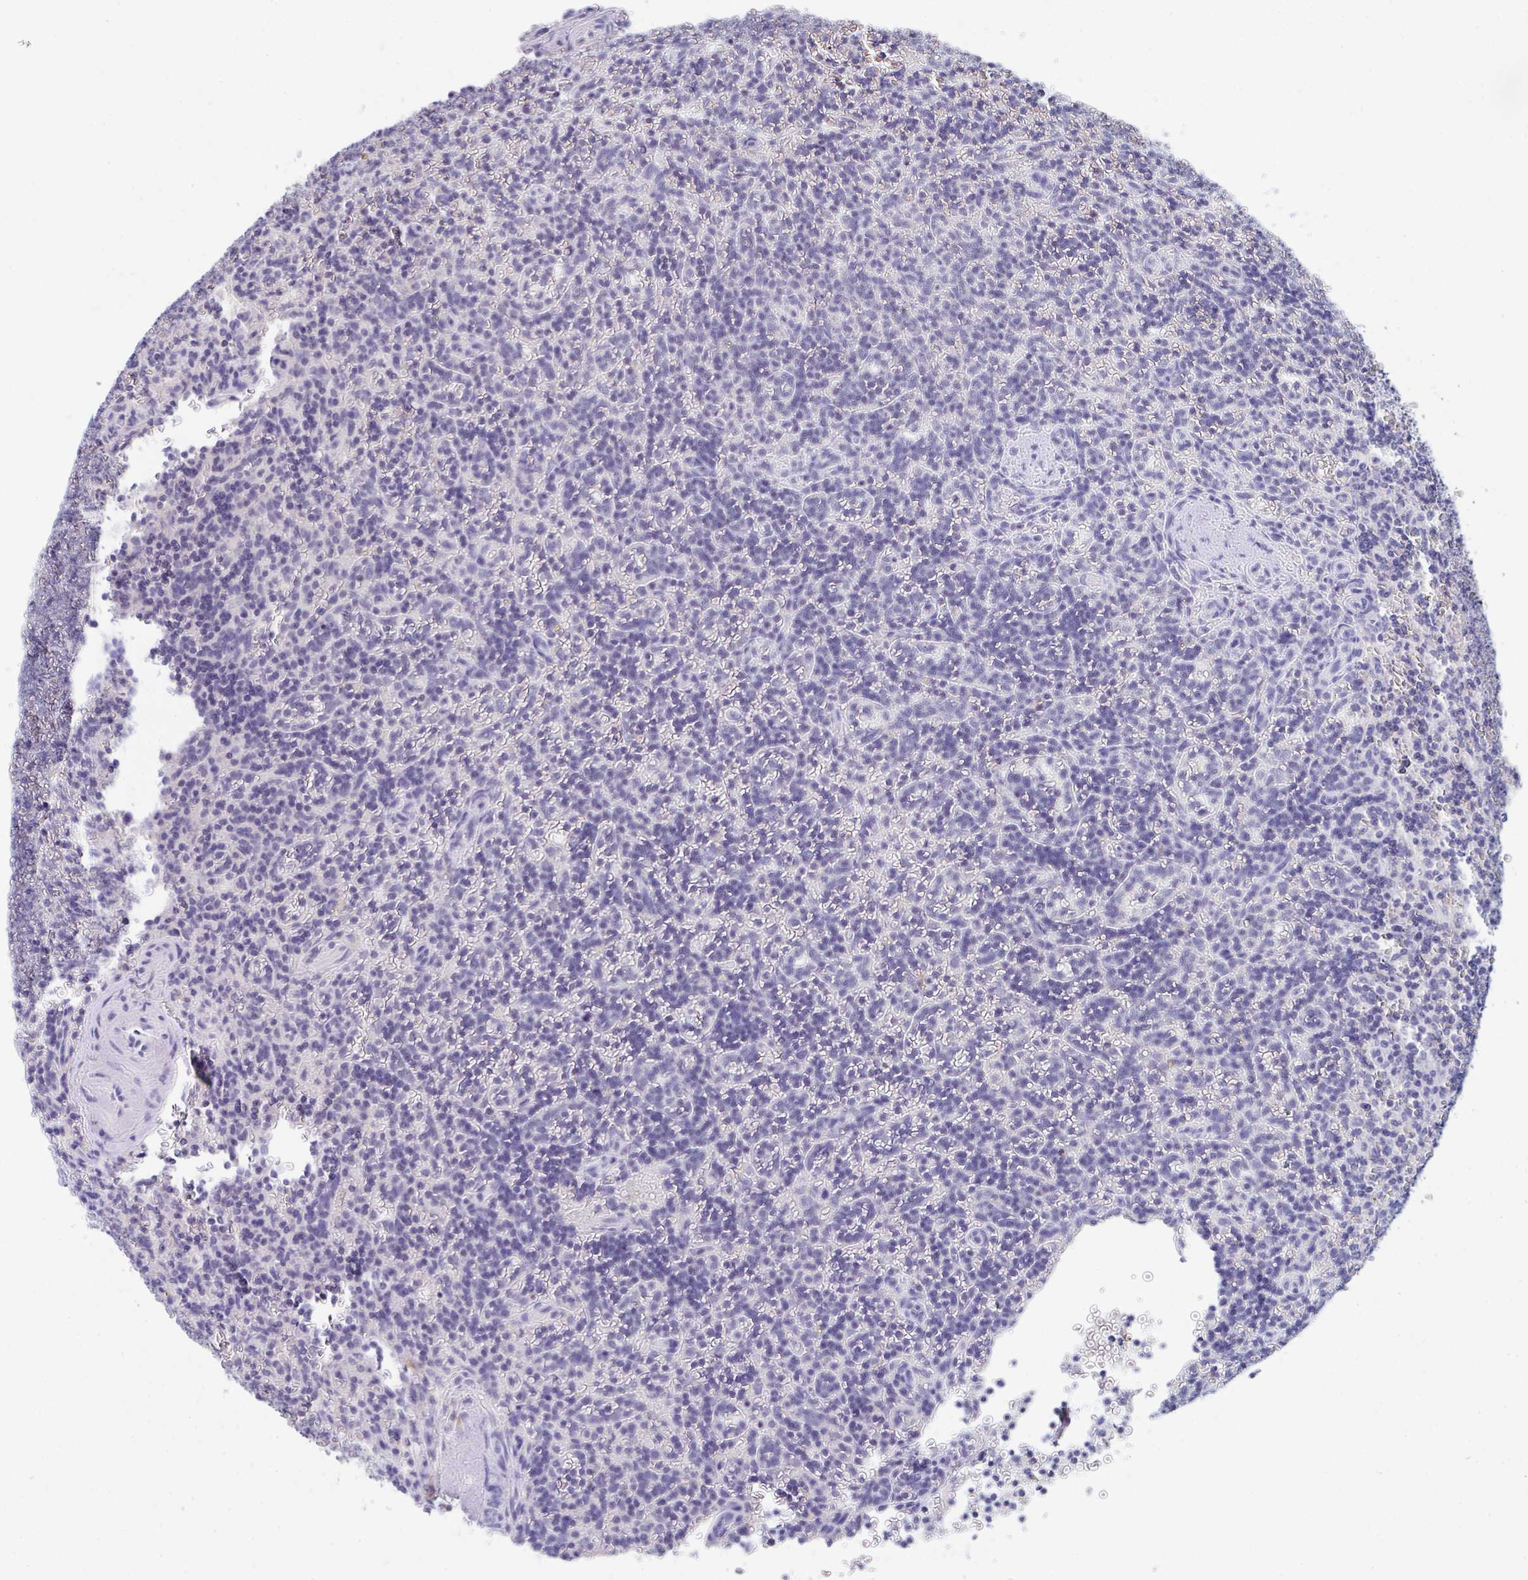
{"staining": {"intensity": "negative", "quantity": "none", "location": "none"}, "tissue": "lymphoma", "cell_type": "Tumor cells", "image_type": "cancer", "snomed": [{"axis": "morphology", "description": "Malignant lymphoma, non-Hodgkin's type, Low grade"}, {"axis": "topography", "description": "Spleen"}], "caption": "Histopathology image shows no significant protein expression in tumor cells of lymphoma. (Brightfield microscopy of DAB (3,3'-diaminobenzidine) IHC at high magnification).", "gene": "LRRC58", "patient": {"sex": "male", "age": 73}}